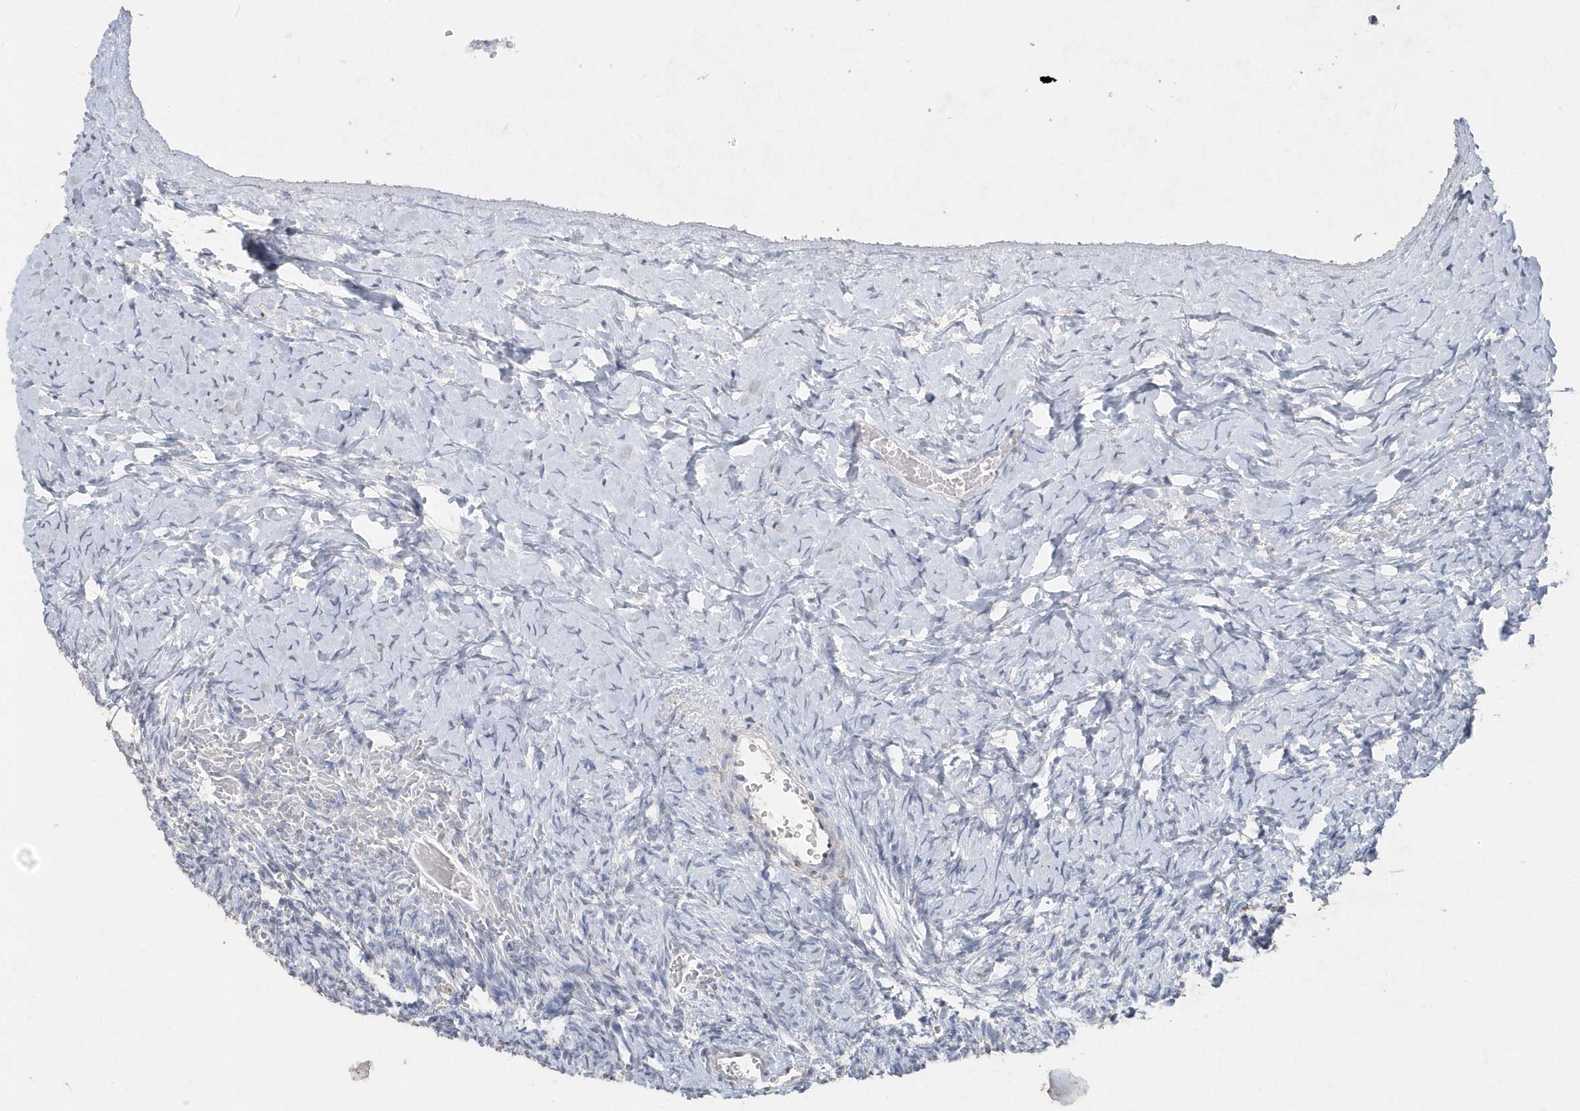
{"staining": {"intensity": "negative", "quantity": "none", "location": "none"}, "tissue": "ovary", "cell_type": "Follicle cells", "image_type": "normal", "snomed": [{"axis": "morphology", "description": "Normal tissue, NOS"}, {"axis": "morphology", "description": "Developmental malformation"}, {"axis": "topography", "description": "Ovary"}], "caption": "An immunohistochemistry photomicrograph of unremarkable ovary is shown. There is no staining in follicle cells of ovary.", "gene": "PDCD1", "patient": {"sex": "female", "age": 39}}